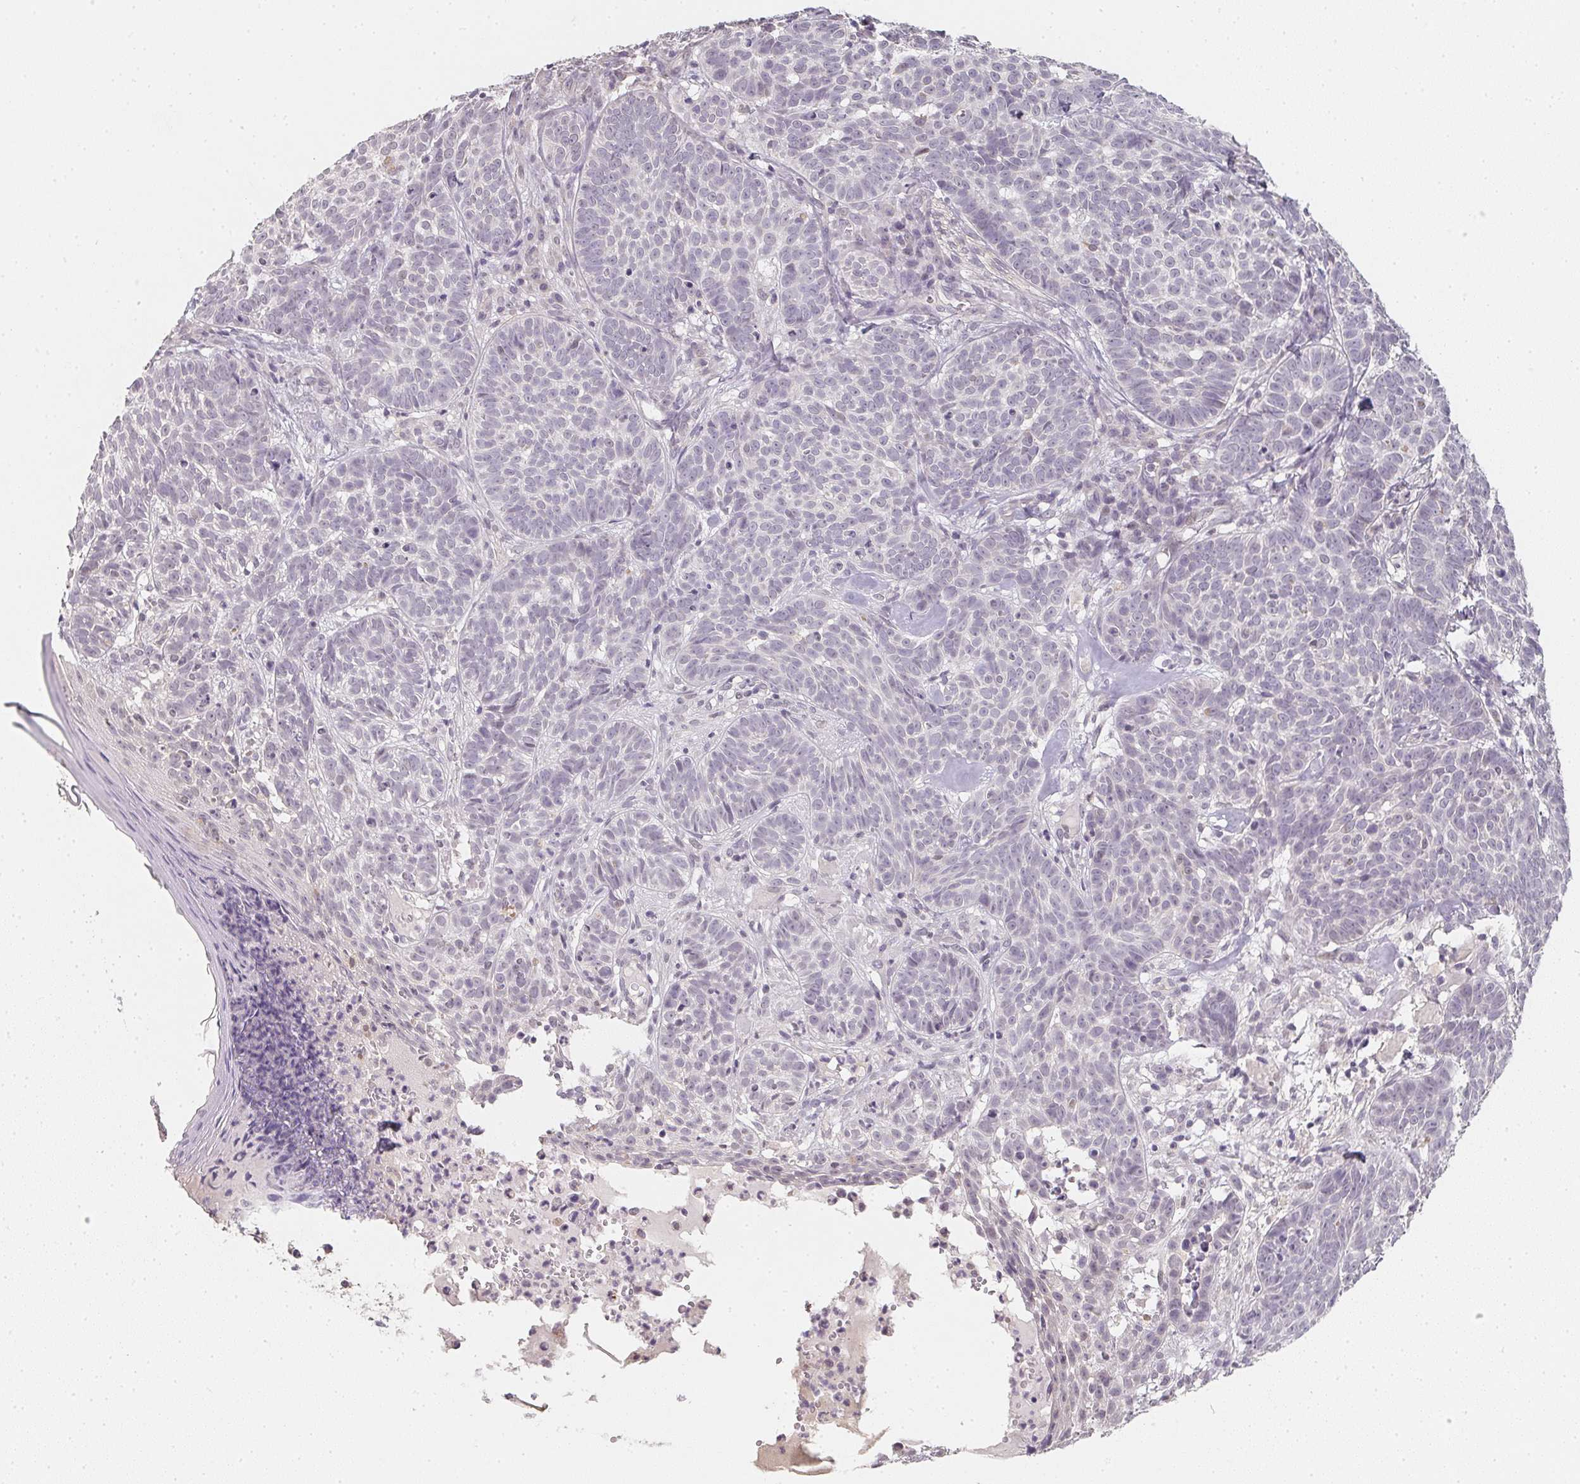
{"staining": {"intensity": "negative", "quantity": "none", "location": "none"}, "tissue": "skin cancer", "cell_type": "Tumor cells", "image_type": "cancer", "snomed": [{"axis": "morphology", "description": "Basal cell carcinoma"}, {"axis": "topography", "description": "Skin"}], "caption": "A photomicrograph of human skin basal cell carcinoma is negative for staining in tumor cells.", "gene": "SOAT1", "patient": {"sex": "male", "age": 90}}